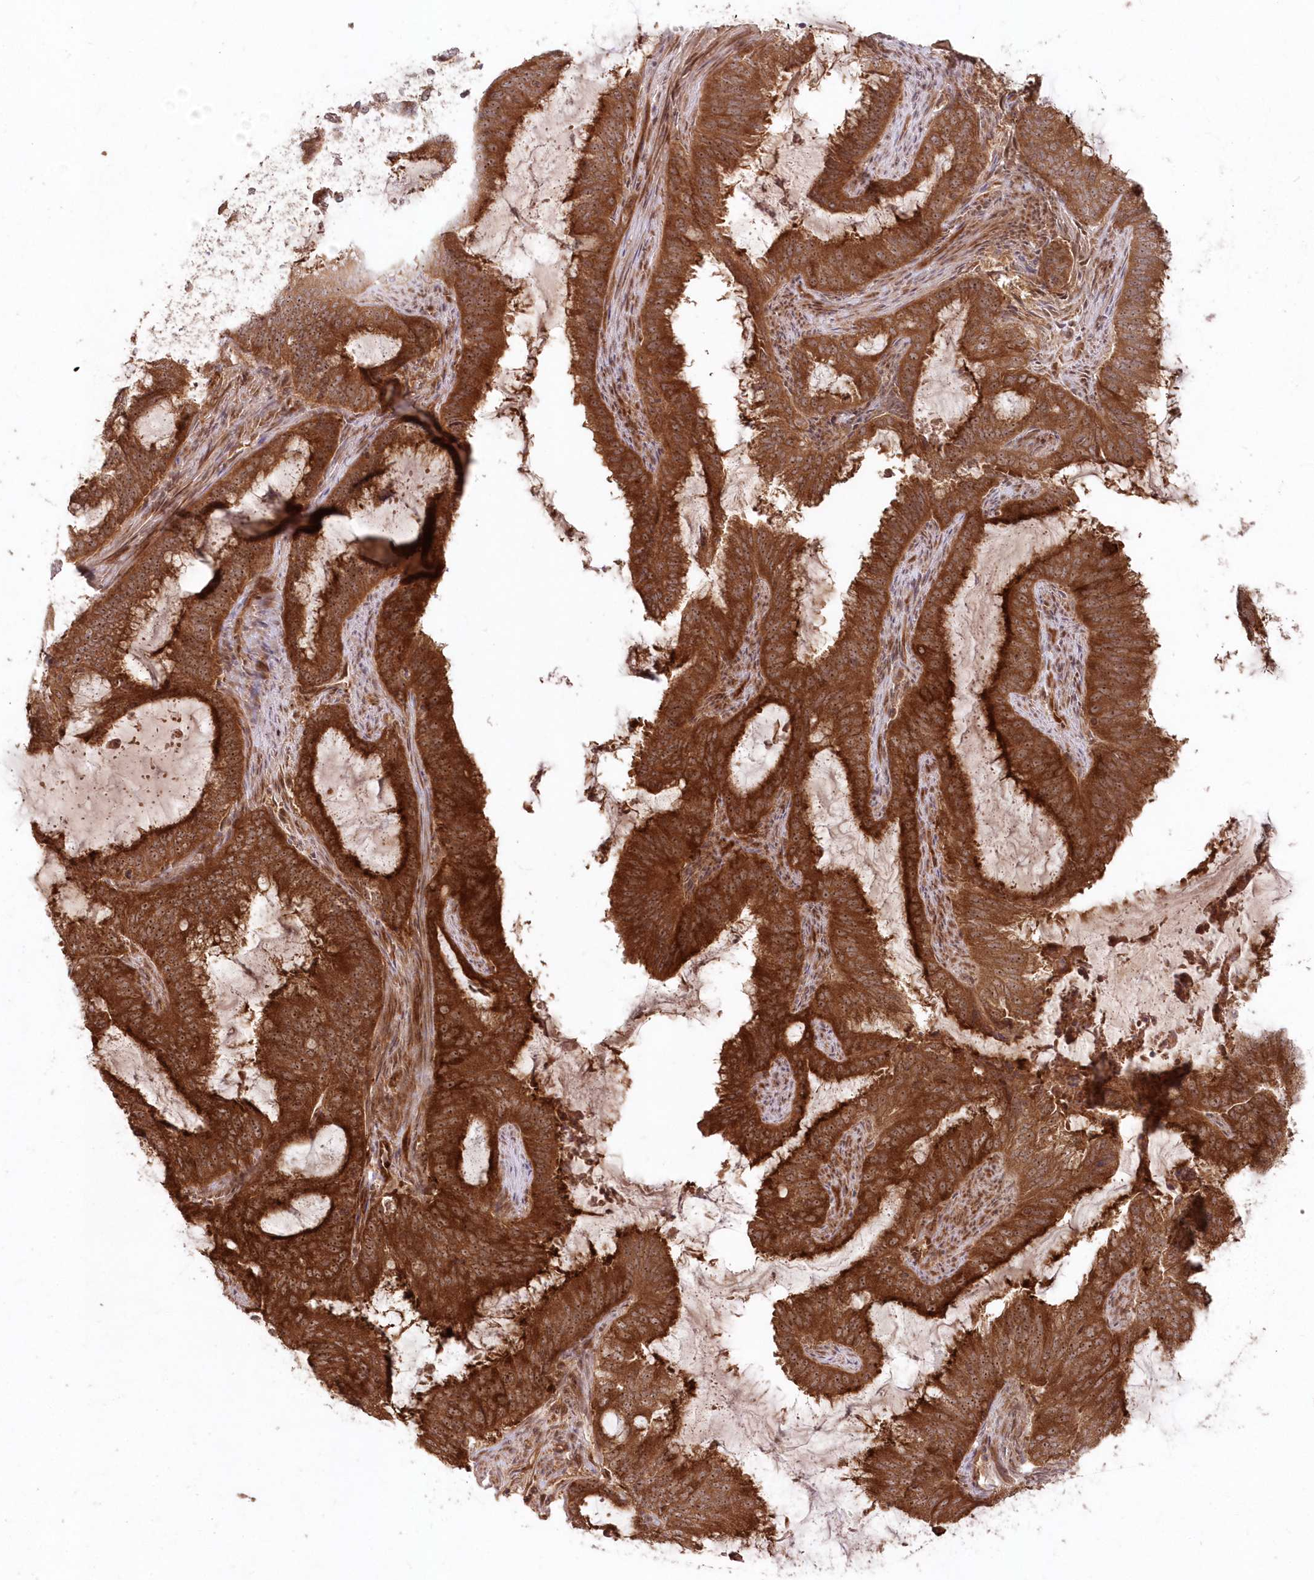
{"staining": {"intensity": "strong", "quantity": ">75%", "location": "cytoplasmic/membranous,nuclear"}, "tissue": "endometrial cancer", "cell_type": "Tumor cells", "image_type": "cancer", "snomed": [{"axis": "morphology", "description": "Adenocarcinoma, NOS"}, {"axis": "topography", "description": "Endometrium"}], "caption": "The histopathology image demonstrates staining of endometrial cancer (adenocarcinoma), revealing strong cytoplasmic/membranous and nuclear protein staining (brown color) within tumor cells.", "gene": "SERINC1", "patient": {"sex": "female", "age": 51}}